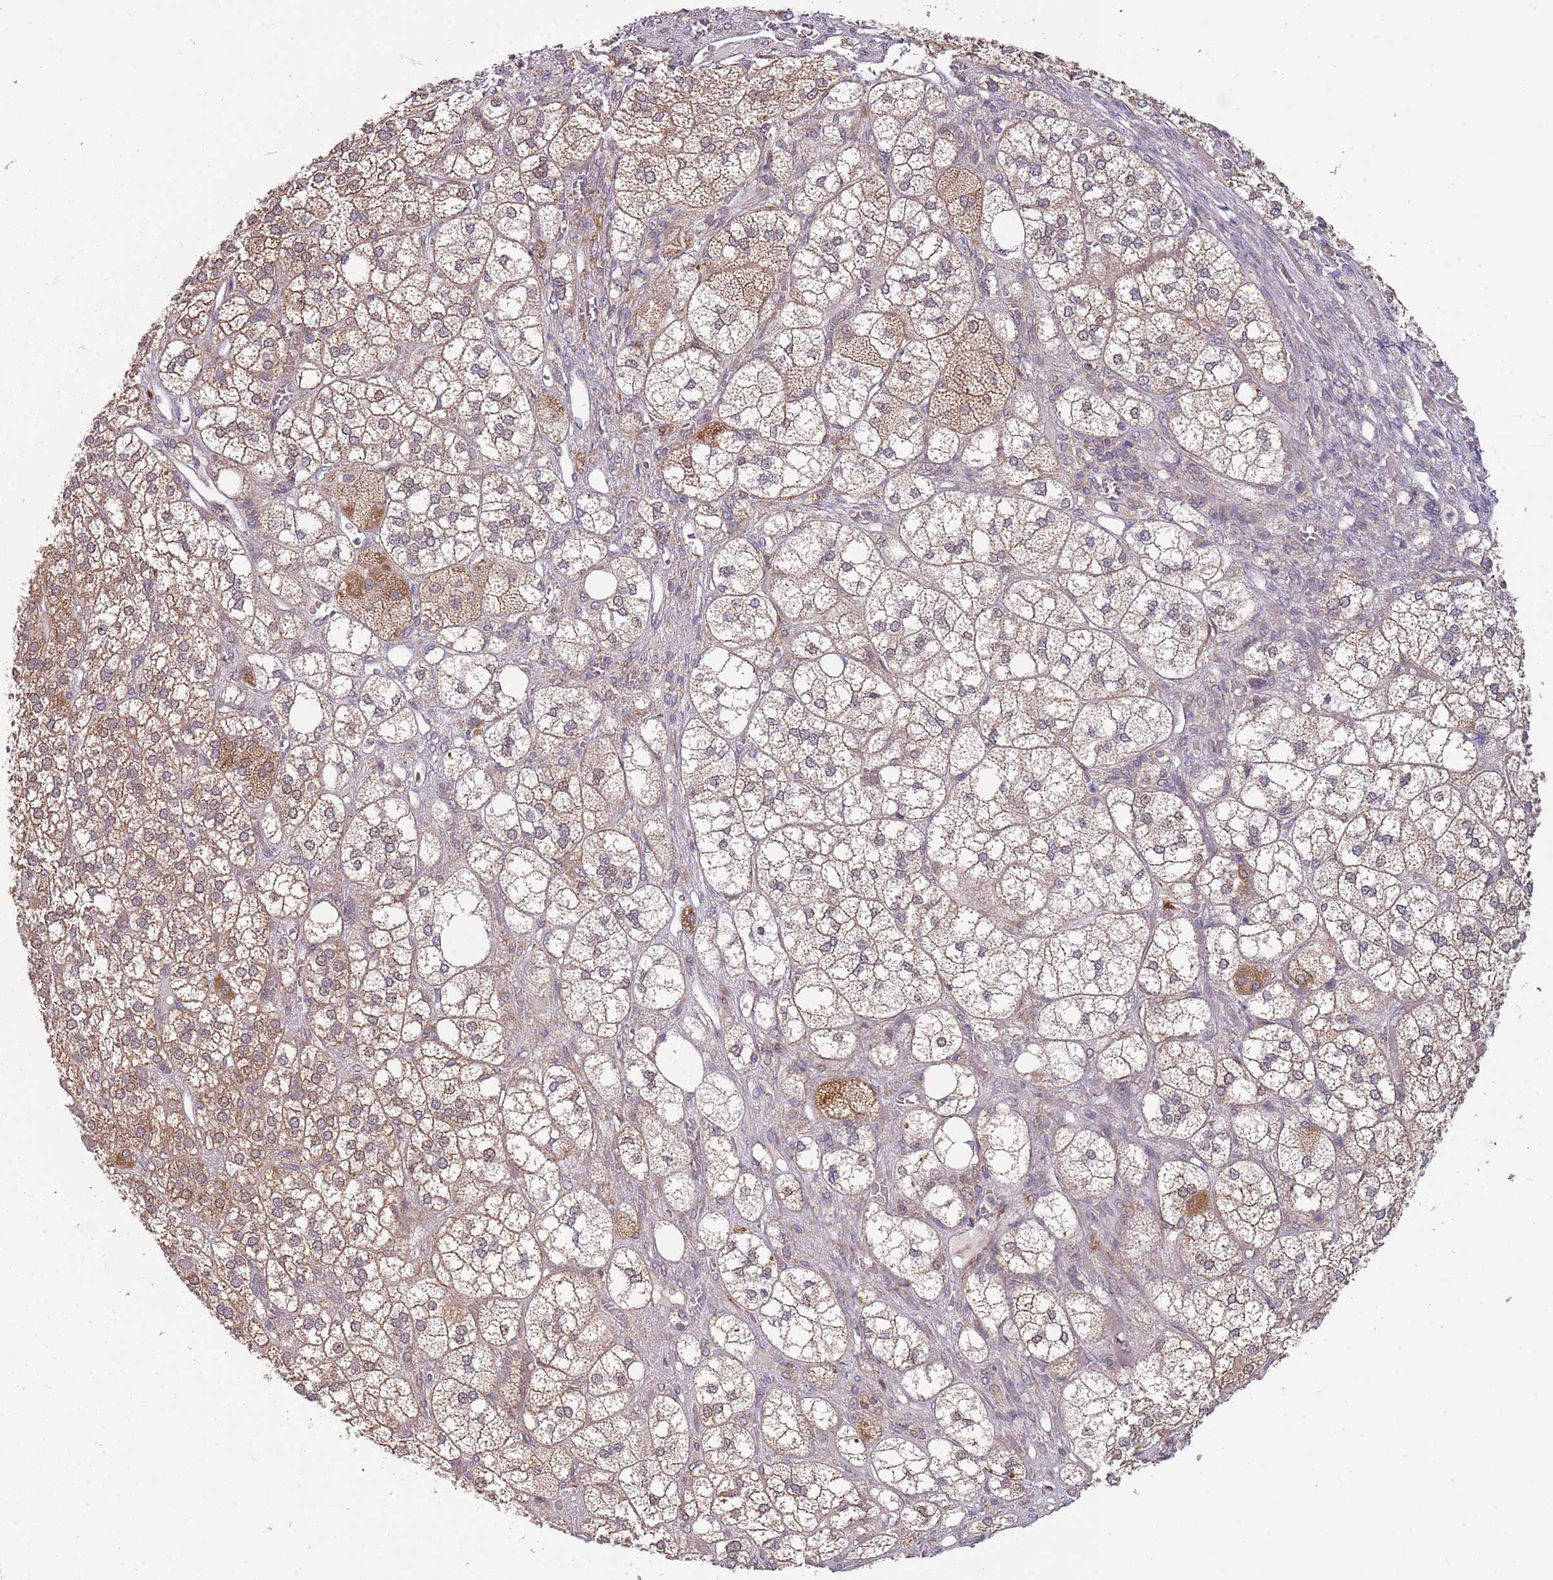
{"staining": {"intensity": "moderate", "quantity": "25%-75%", "location": "cytoplasmic/membranous"}, "tissue": "adrenal gland", "cell_type": "Glandular cells", "image_type": "normal", "snomed": [{"axis": "morphology", "description": "Normal tissue, NOS"}, {"axis": "topography", "description": "Adrenal gland"}], "caption": "This histopathology image shows IHC staining of benign adrenal gland, with medium moderate cytoplasmic/membranous positivity in about 25%-75% of glandular cells.", "gene": "RNF181", "patient": {"sex": "male", "age": 61}}